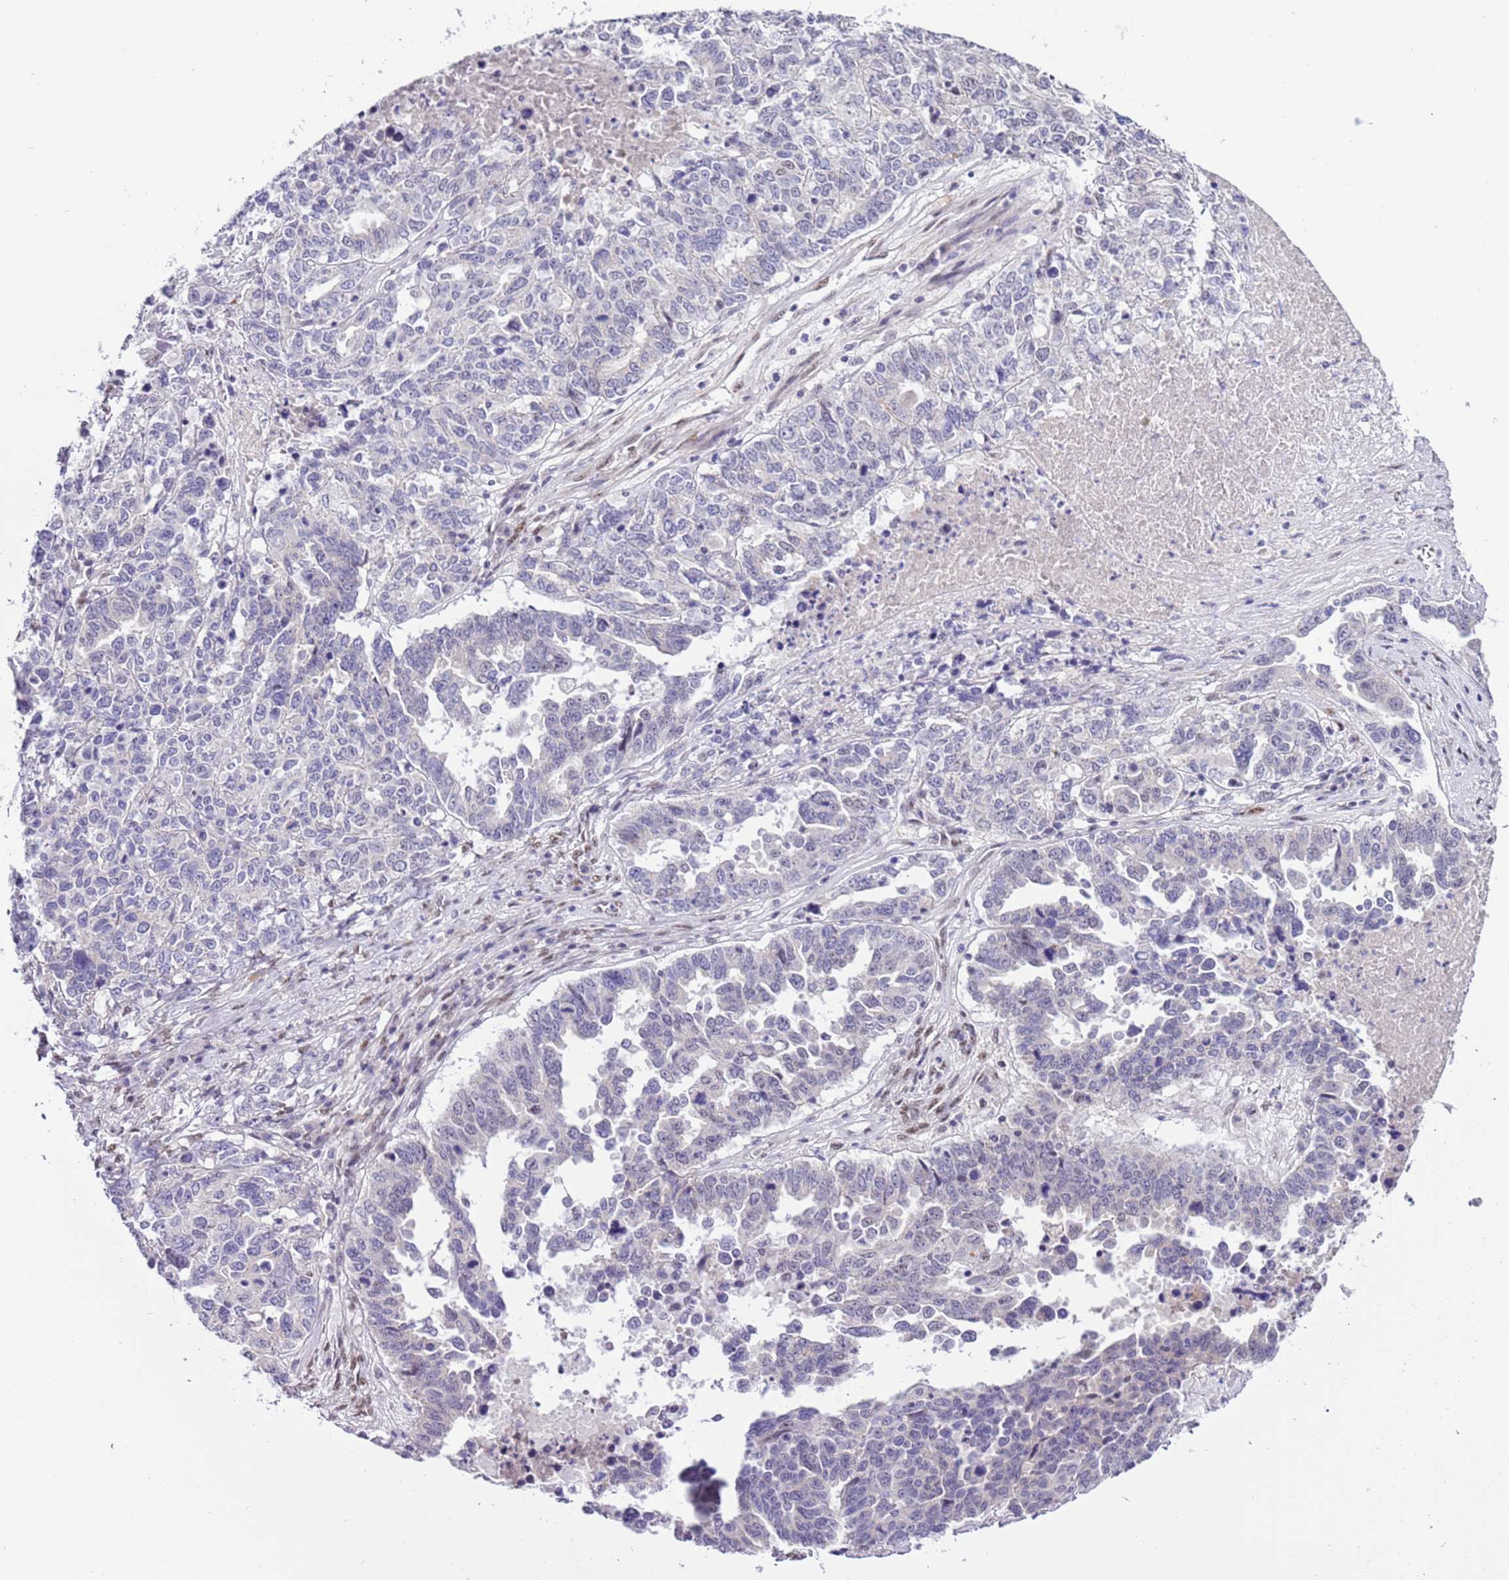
{"staining": {"intensity": "negative", "quantity": "none", "location": "none"}, "tissue": "ovarian cancer", "cell_type": "Tumor cells", "image_type": "cancer", "snomed": [{"axis": "morphology", "description": "Carcinoma, endometroid"}, {"axis": "topography", "description": "Ovary"}], "caption": "Histopathology image shows no significant protein positivity in tumor cells of ovarian cancer. (Stains: DAB immunohistochemistry with hematoxylin counter stain, Microscopy: brightfield microscopy at high magnification).", "gene": "PLEKHH1", "patient": {"sex": "female", "age": 62}}